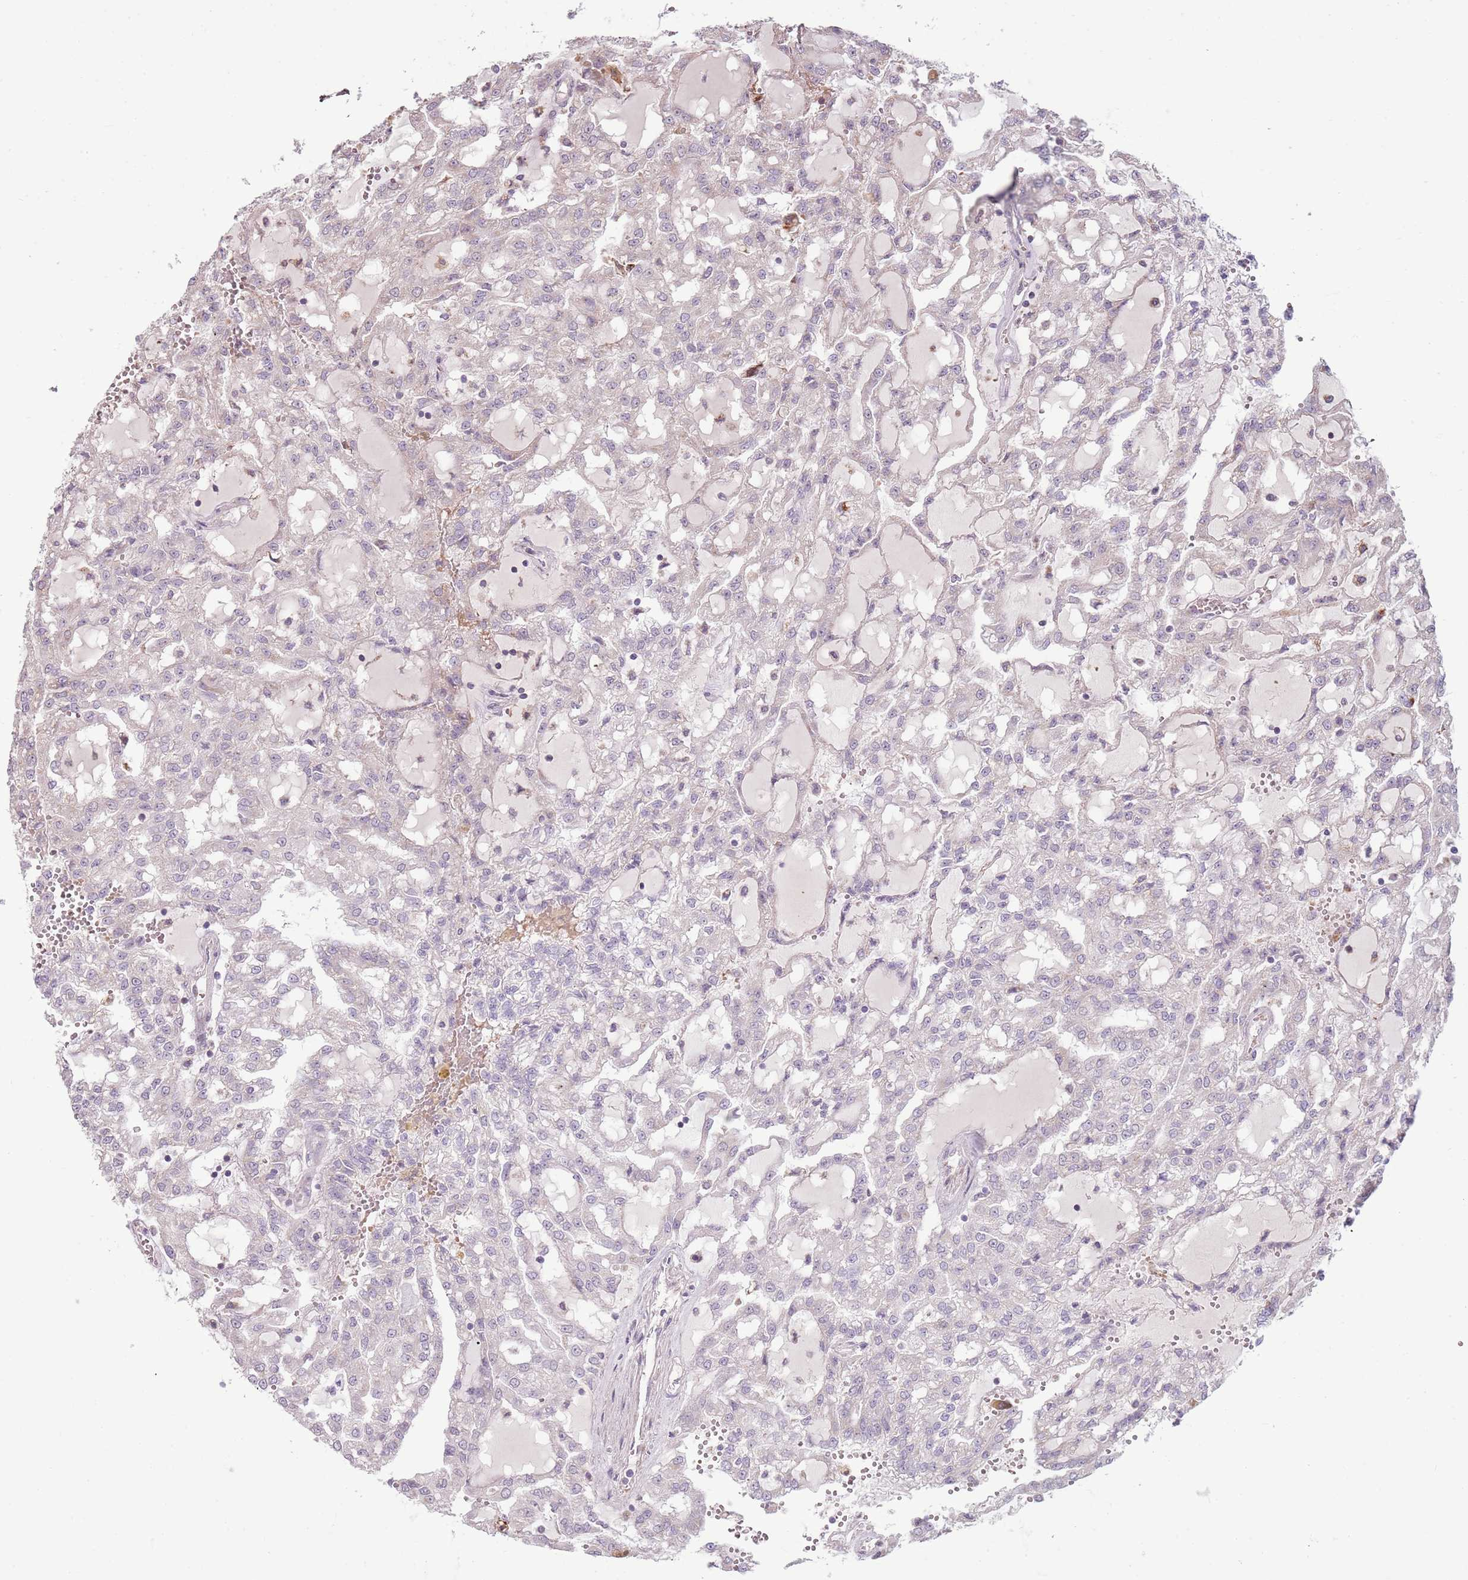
{"staining": {"intensity": "negative", "quantity": "none", "location": "none"}, "tissue": "renal cancer", "cell_type": "Tumor cells", "image_type": "cancer", "snomed": [{"axis": "morphology", "description": "Adenocarcinoma, NOS"}, {"axis": "topography", "description": "Kidney"}], "caption": "Image shows no protein positivity in tumor cells of renal cancer (adenocarcinoma) tissue. (Stains: DAB immunohistochemistry with hematoxylin counter stain, Microscopy: brightfield microscopy at high magnification).", "gene": "ZNF530", "patient": {"sex": "male", "age": 63}}